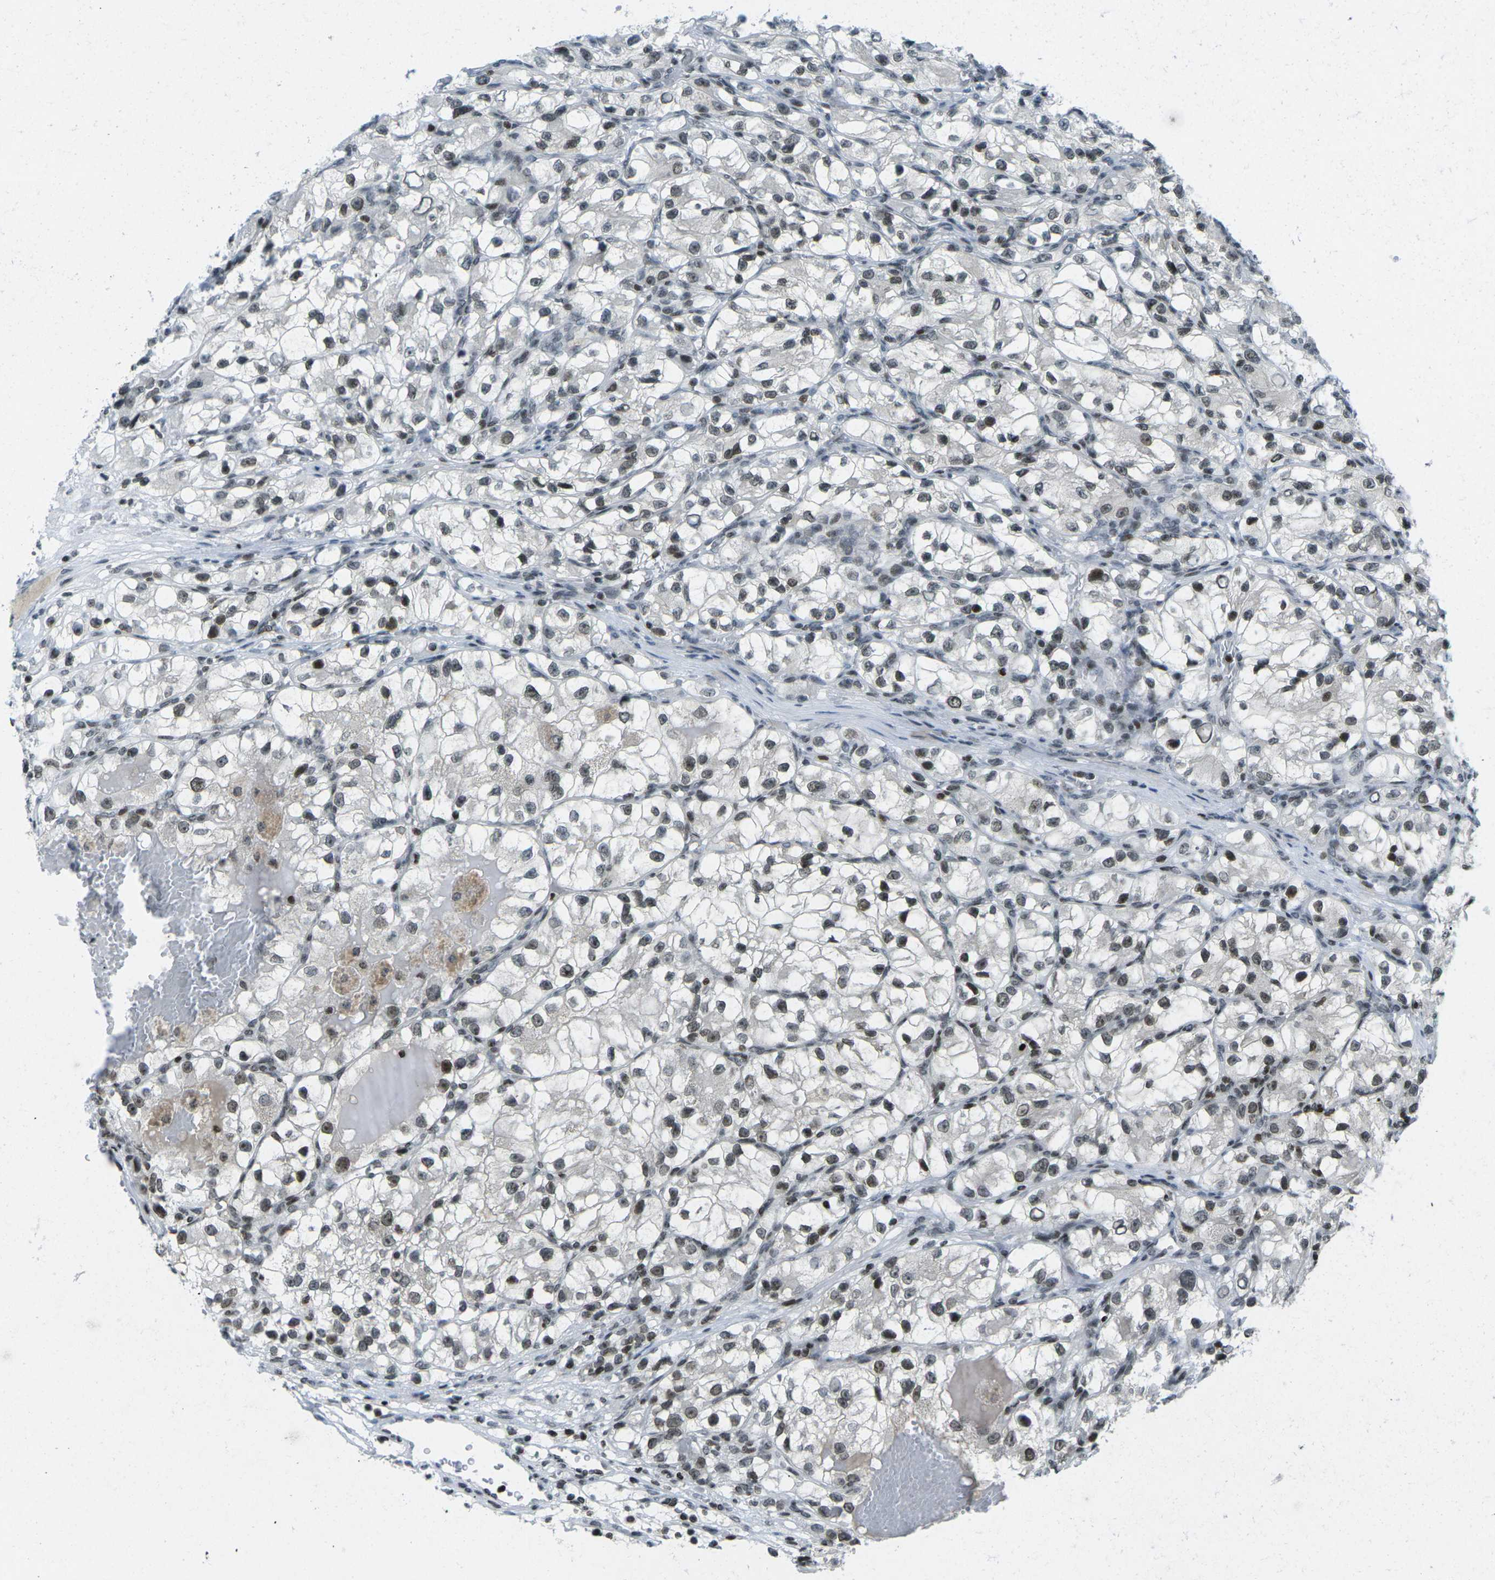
{"staining": {"intensity": "moderate", "quantity": ">75%", "location": "nuclear"}, "tissue": "renal cancer", "cell_type": "Tumor cells", "image_type": "cancer", "snomed": [{"axis": "morphology", "description": "Adenocarcinoma, NOS"}, {"axis": "topography", "description": "Kidney"}], "caption": "A histopathology image showing moderate nuclear staining in about >75% of tumor cells in renal cancer, as visualized by brown immunohistochemical staining.", "gene": "EME1", "patient": {"sex": "female", "age": 57}}